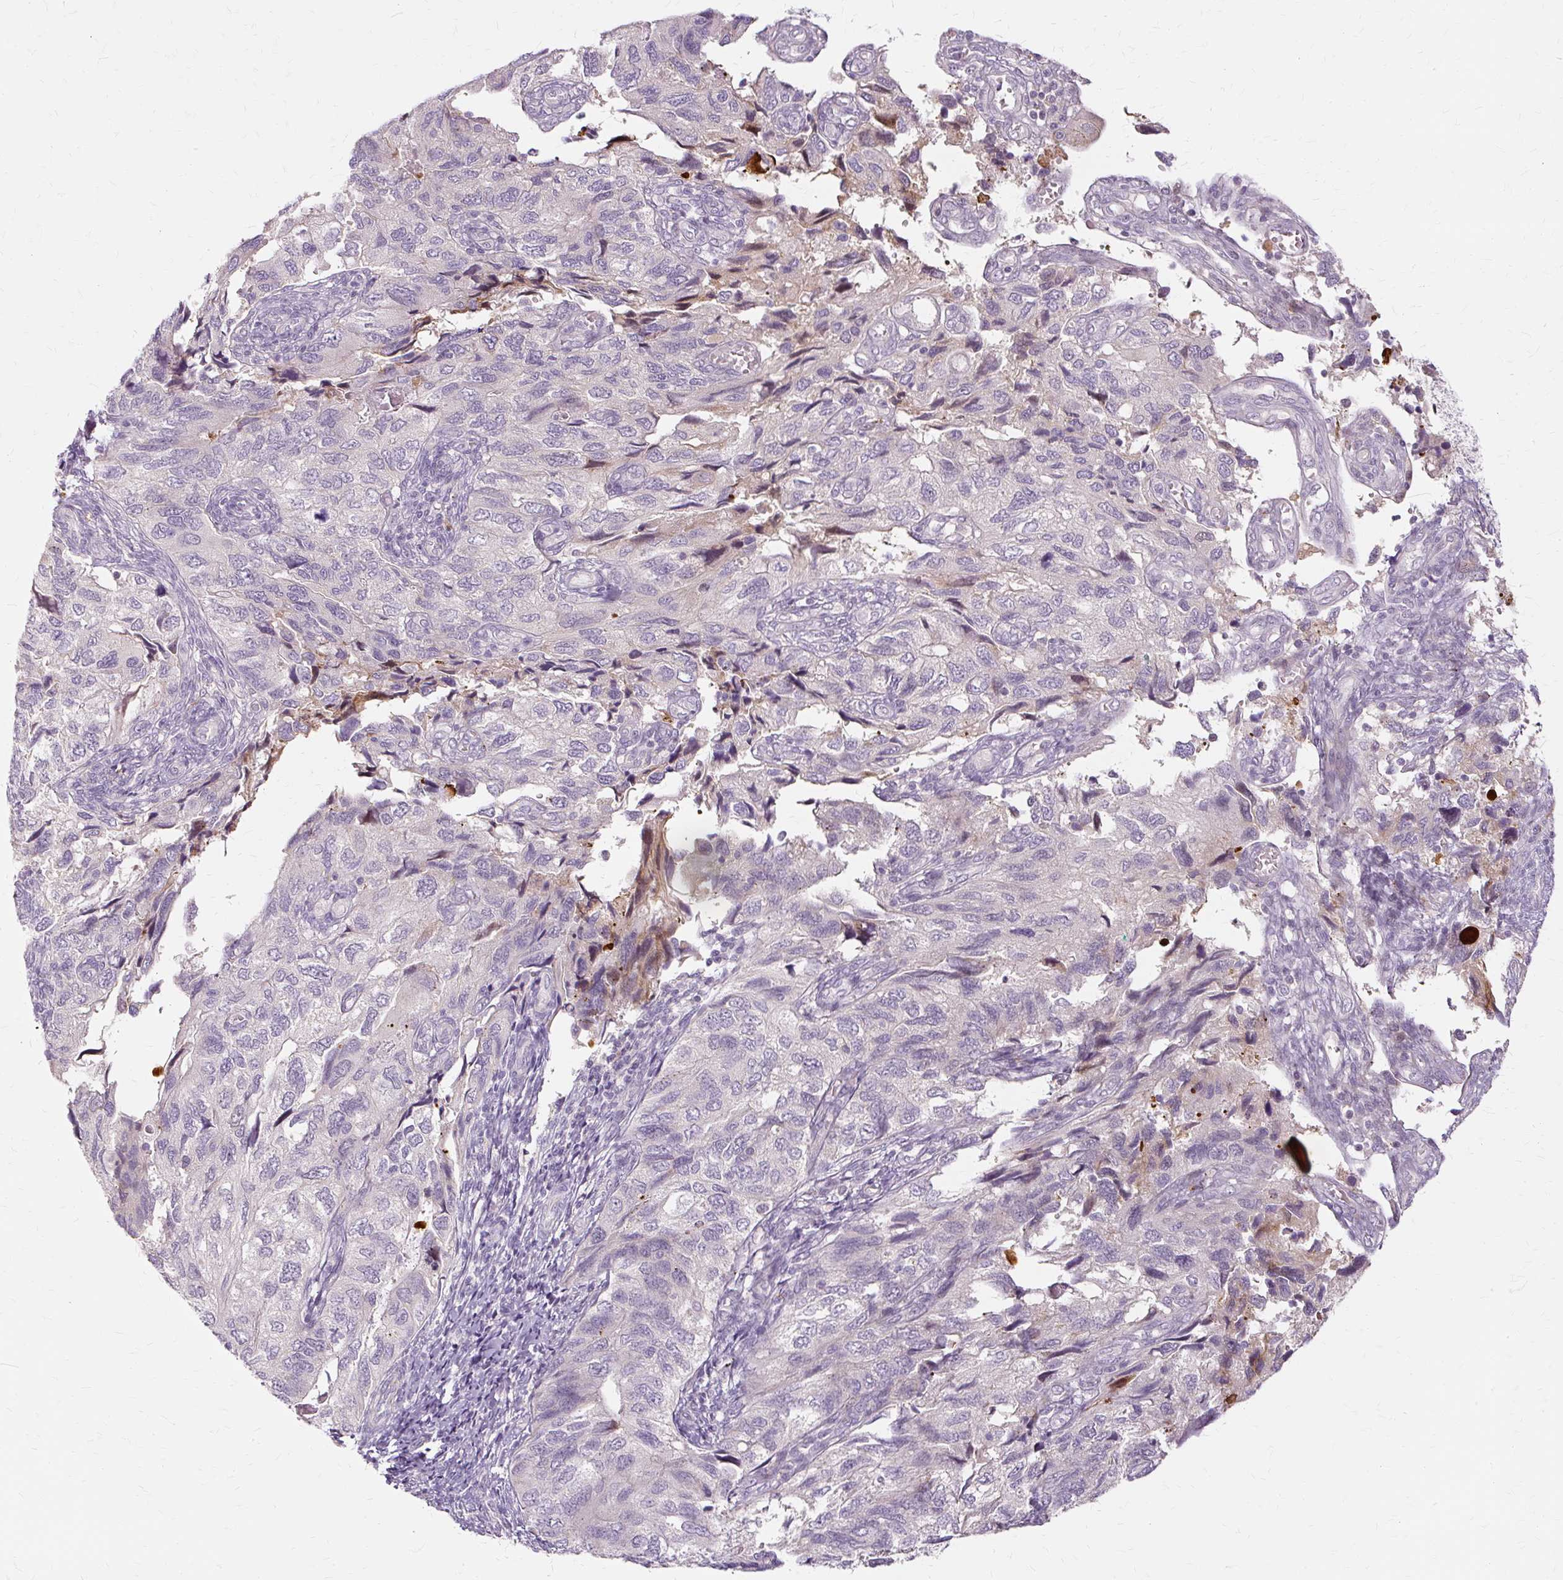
{"staining": {"intensity": "negative", "quantity": "none", "location": "none"}, "tissue": "endometrial cancer", "cell_type": "Tumor cells", "image_type": "cancer", "snomed": [{"axis": "morphology", "description": "Carcinoma, NOS"}, {"axis": "topography", "description": "Uterus"}], "caption": "A high-resolution histopathology image shows immunohistochemistry (IHC) staining of endometrial cancer, which displays no significant expression in tumor cells.", "gene": "MMACHC", "patient": {"sex": "female", "age": 76}}